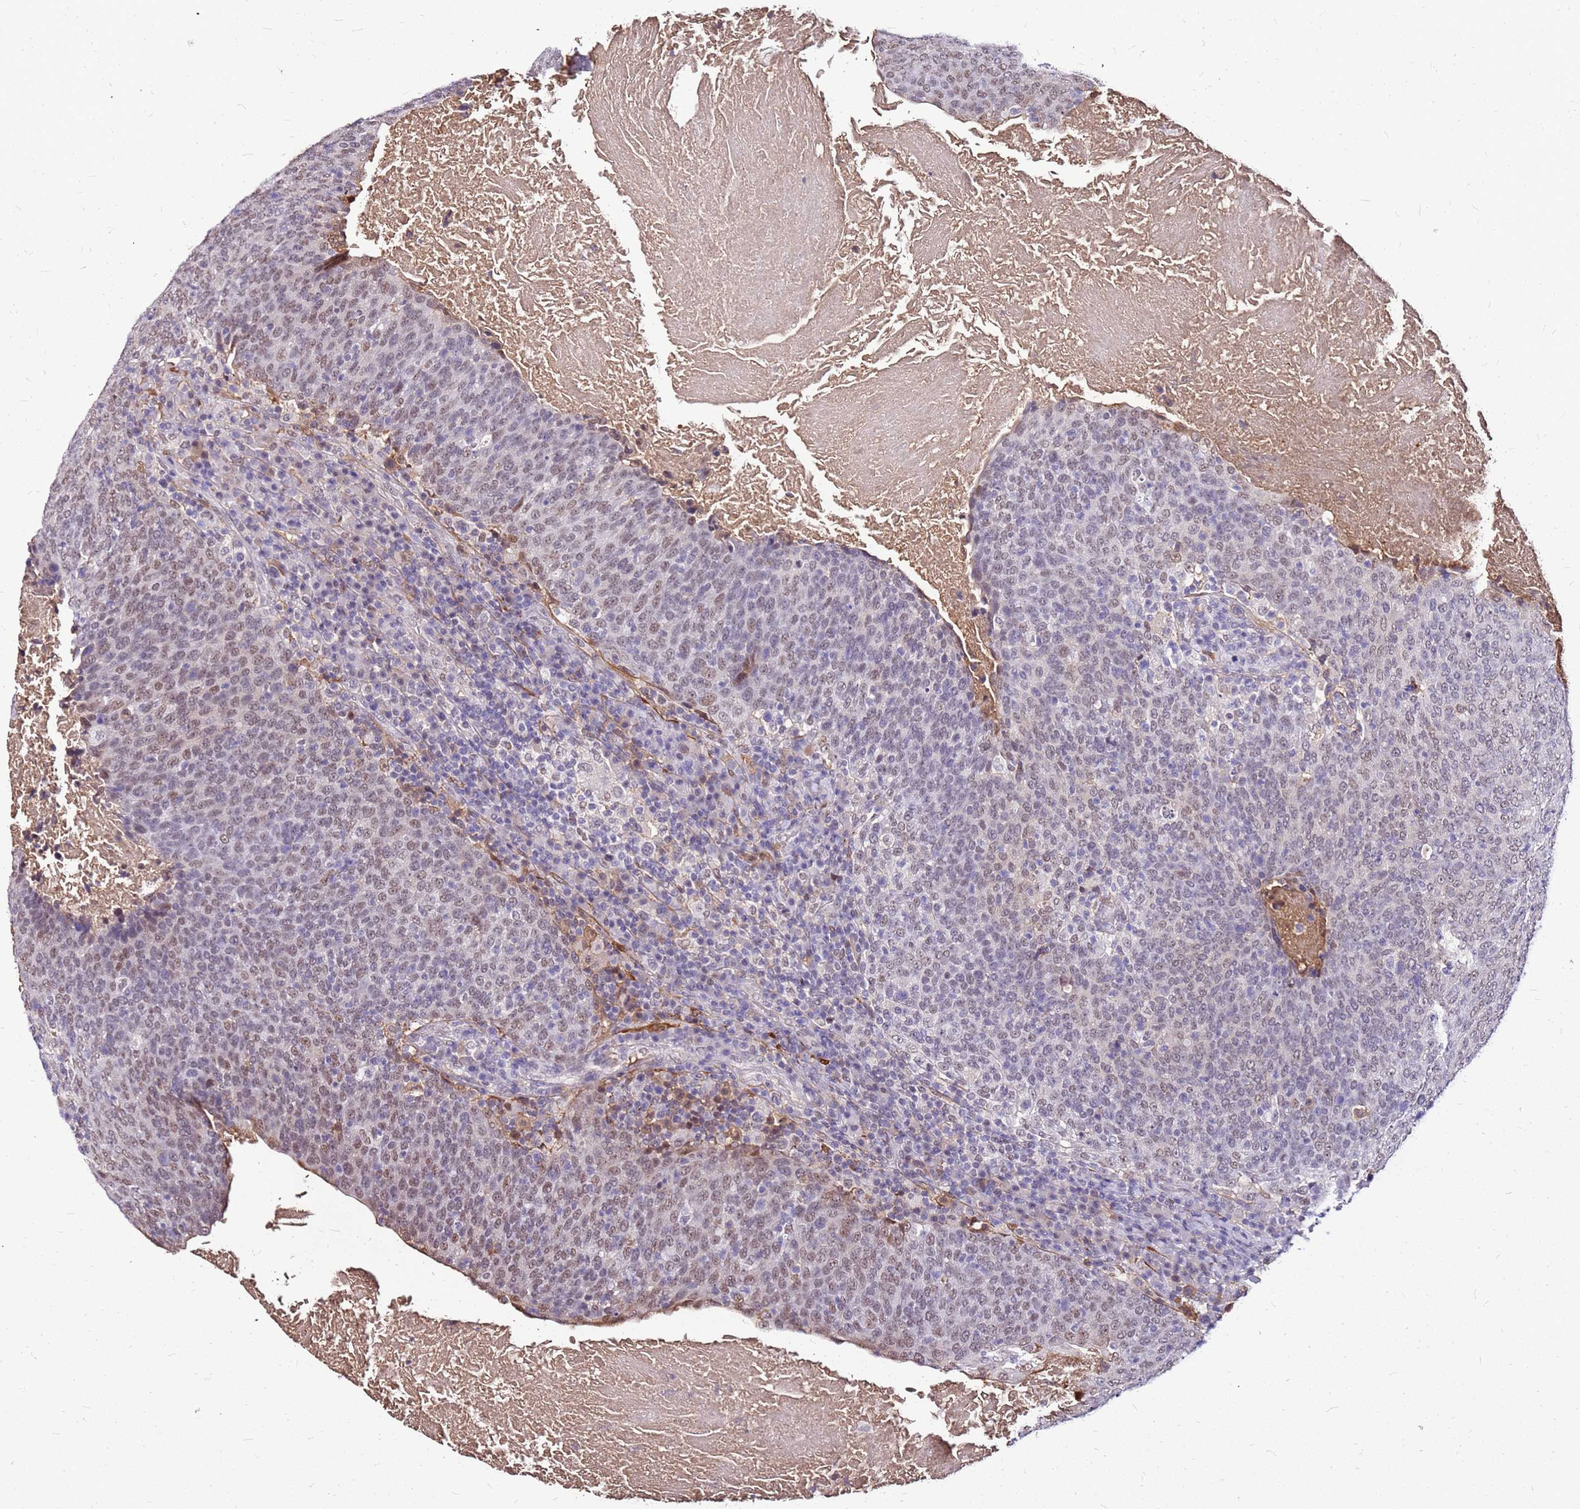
{"staining": {"intensity": "moderate", "quantity": "25%-75%", "location": "nuclear"}, "tissue": "head and neck cancer", "cell_type": "Tumor cells", "image_type": "cancer", "snomed": [{"axis": "morphology", "description": "Squamous cell carcinoma, NOS"}, {"axis": "morphology", "description": "Squamous cell carcinoma, metastatic, NOS"}, {"axis": "topography", "description": "Lymph node"}, {"axis": "topography", "description": "Head-Neck"}], "caption": "Brown immunohistochemical staining in human head and neck metastatic squamous cell carcinoma reveals moderate nuclear positivity in approximately 25%-75% of tumor cells.", "gene": "ALDH1A3", "patient": {"sex": "male", "age": 62}}